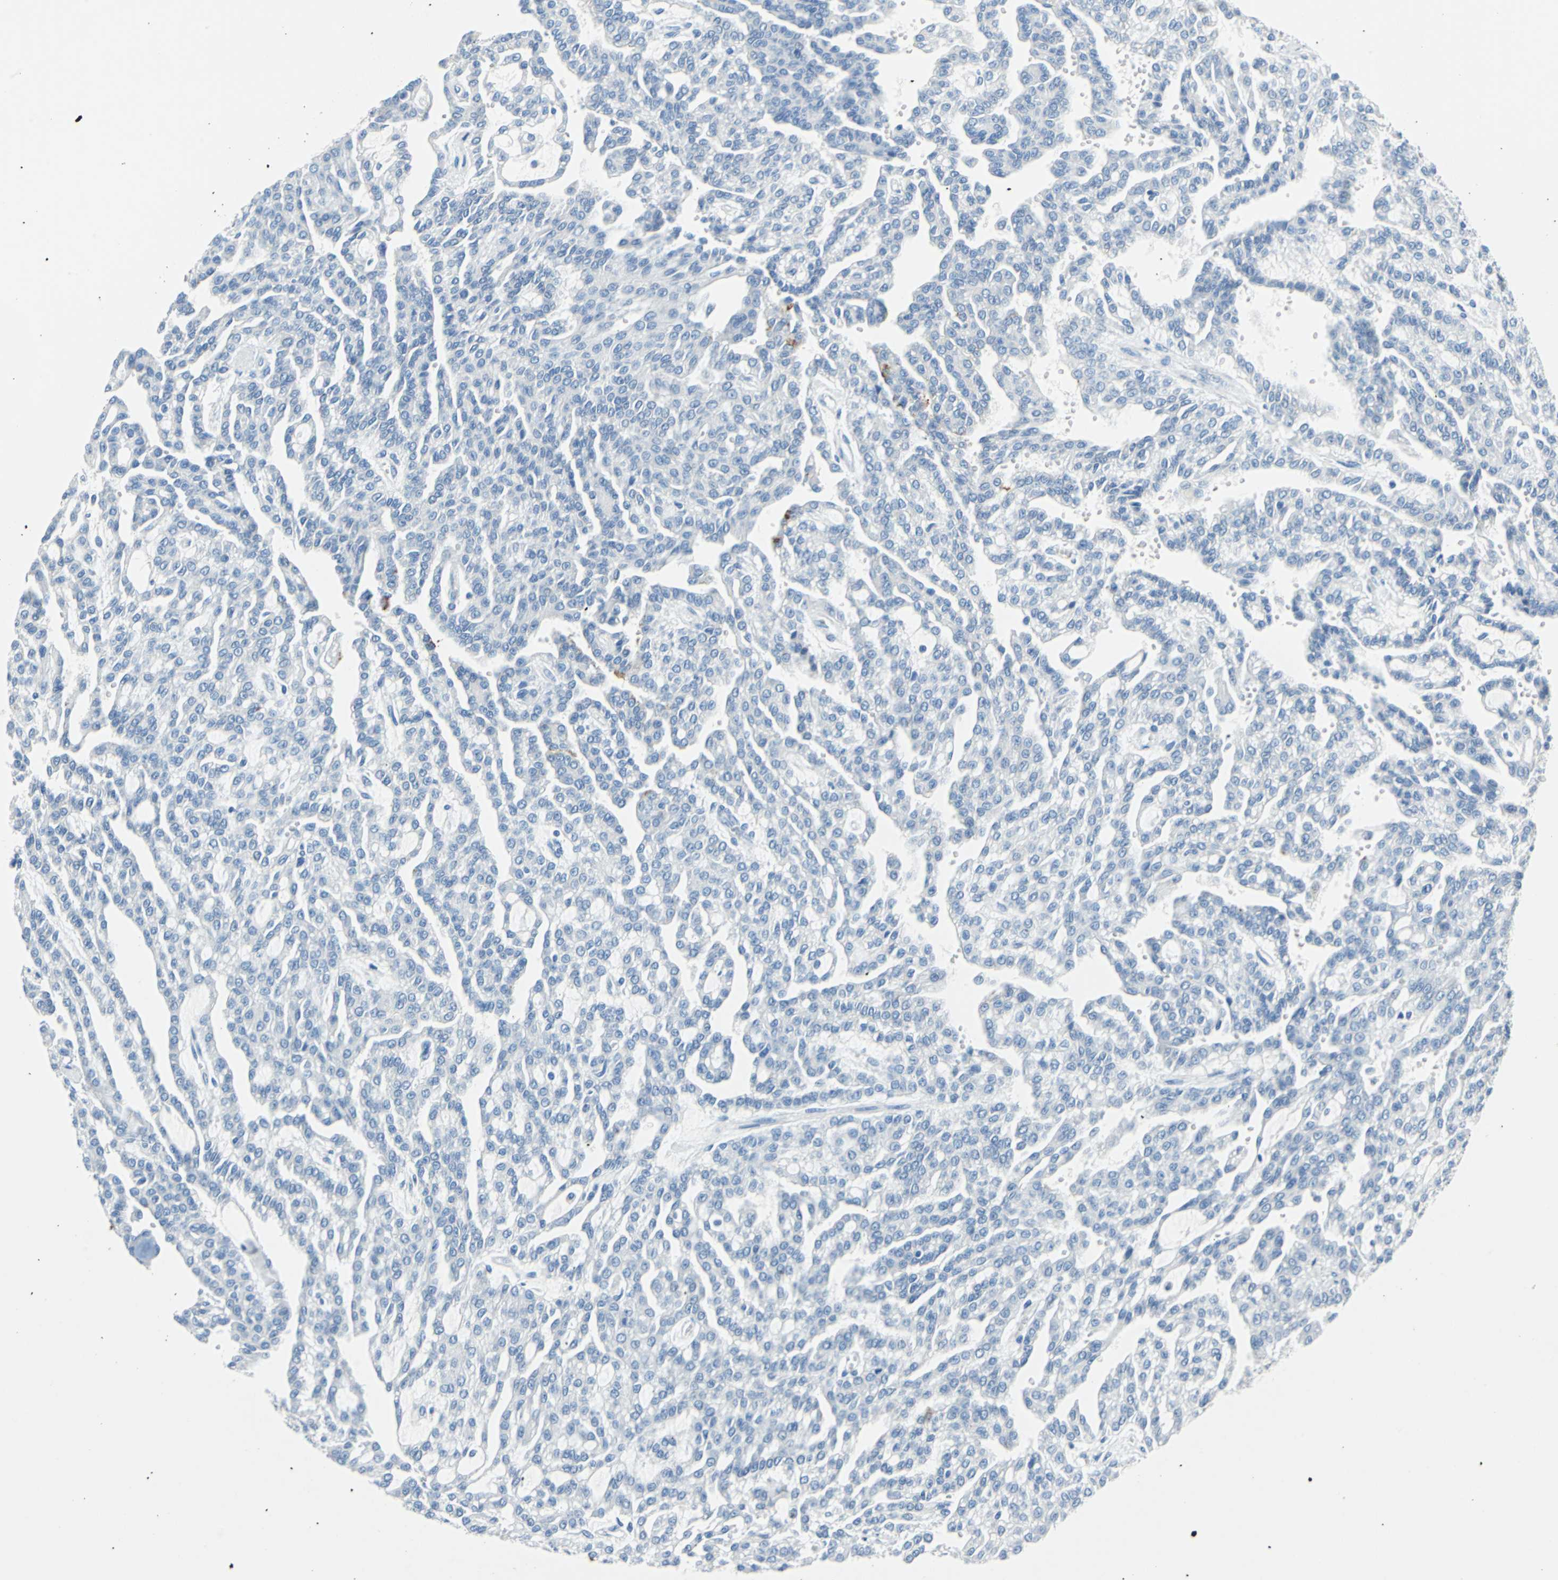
{"staining": {"intensity": "negative", "quantity": "none", "location": "none"}, "tissue": "renal cancer", "cell_type": "Tumor cells", "image_type": "cancer", "snomed": [{"axis": "morphology", "description": "Adenocarcinoma, NOS"}, {"axis": "topography", "description": "Kidney"}], "caption": "DAB (3,3'-diaminobenzidine) immunohistochemical staining of adenocarcinoma (renal) exhibits no significant expression in tumor cells.", "gene": "TEX264", "patient": {"sex": "male", "age": 63}}